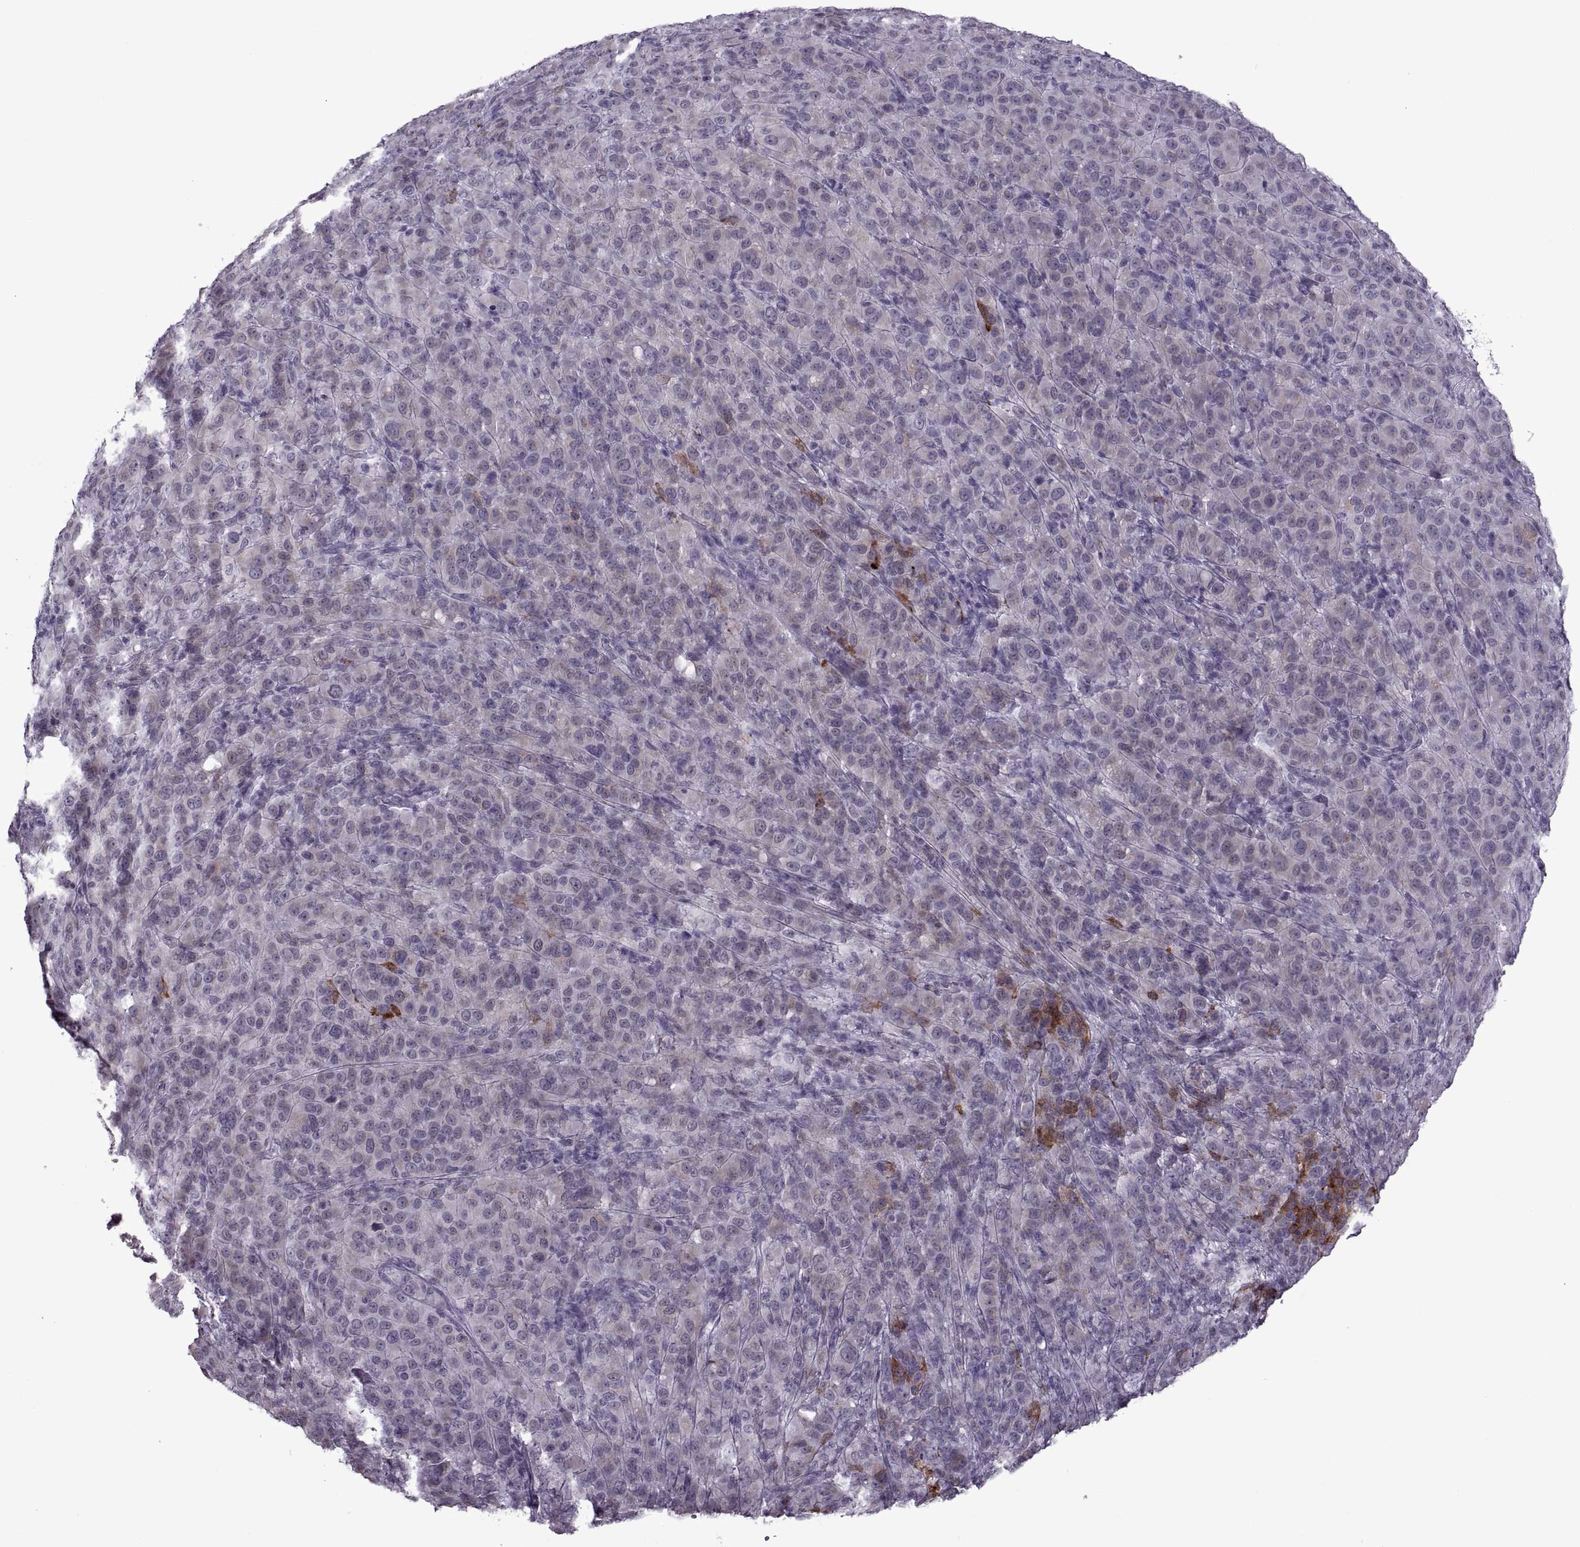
{"staining": {"intensity": "moderate", "quantity": "<25%", "location": "cytoplasmic/membranous"}, "tissue": "melanoma", "cell_type": "Tumor cells", "image_type": "cancer", "snomed": [{"axis": "morphology", "description": "Malignant melanoma, NOS"}, {"axis": "topography", "description": "Skin"}], "caption": "The micrograph demonstrates staining of melanoma, revealing moderate cytoplasmic/membranous protein staining (brown color) within tumor cells.", "gene": "PRSS37", "patient": {"sex": "female", "age": 87}}